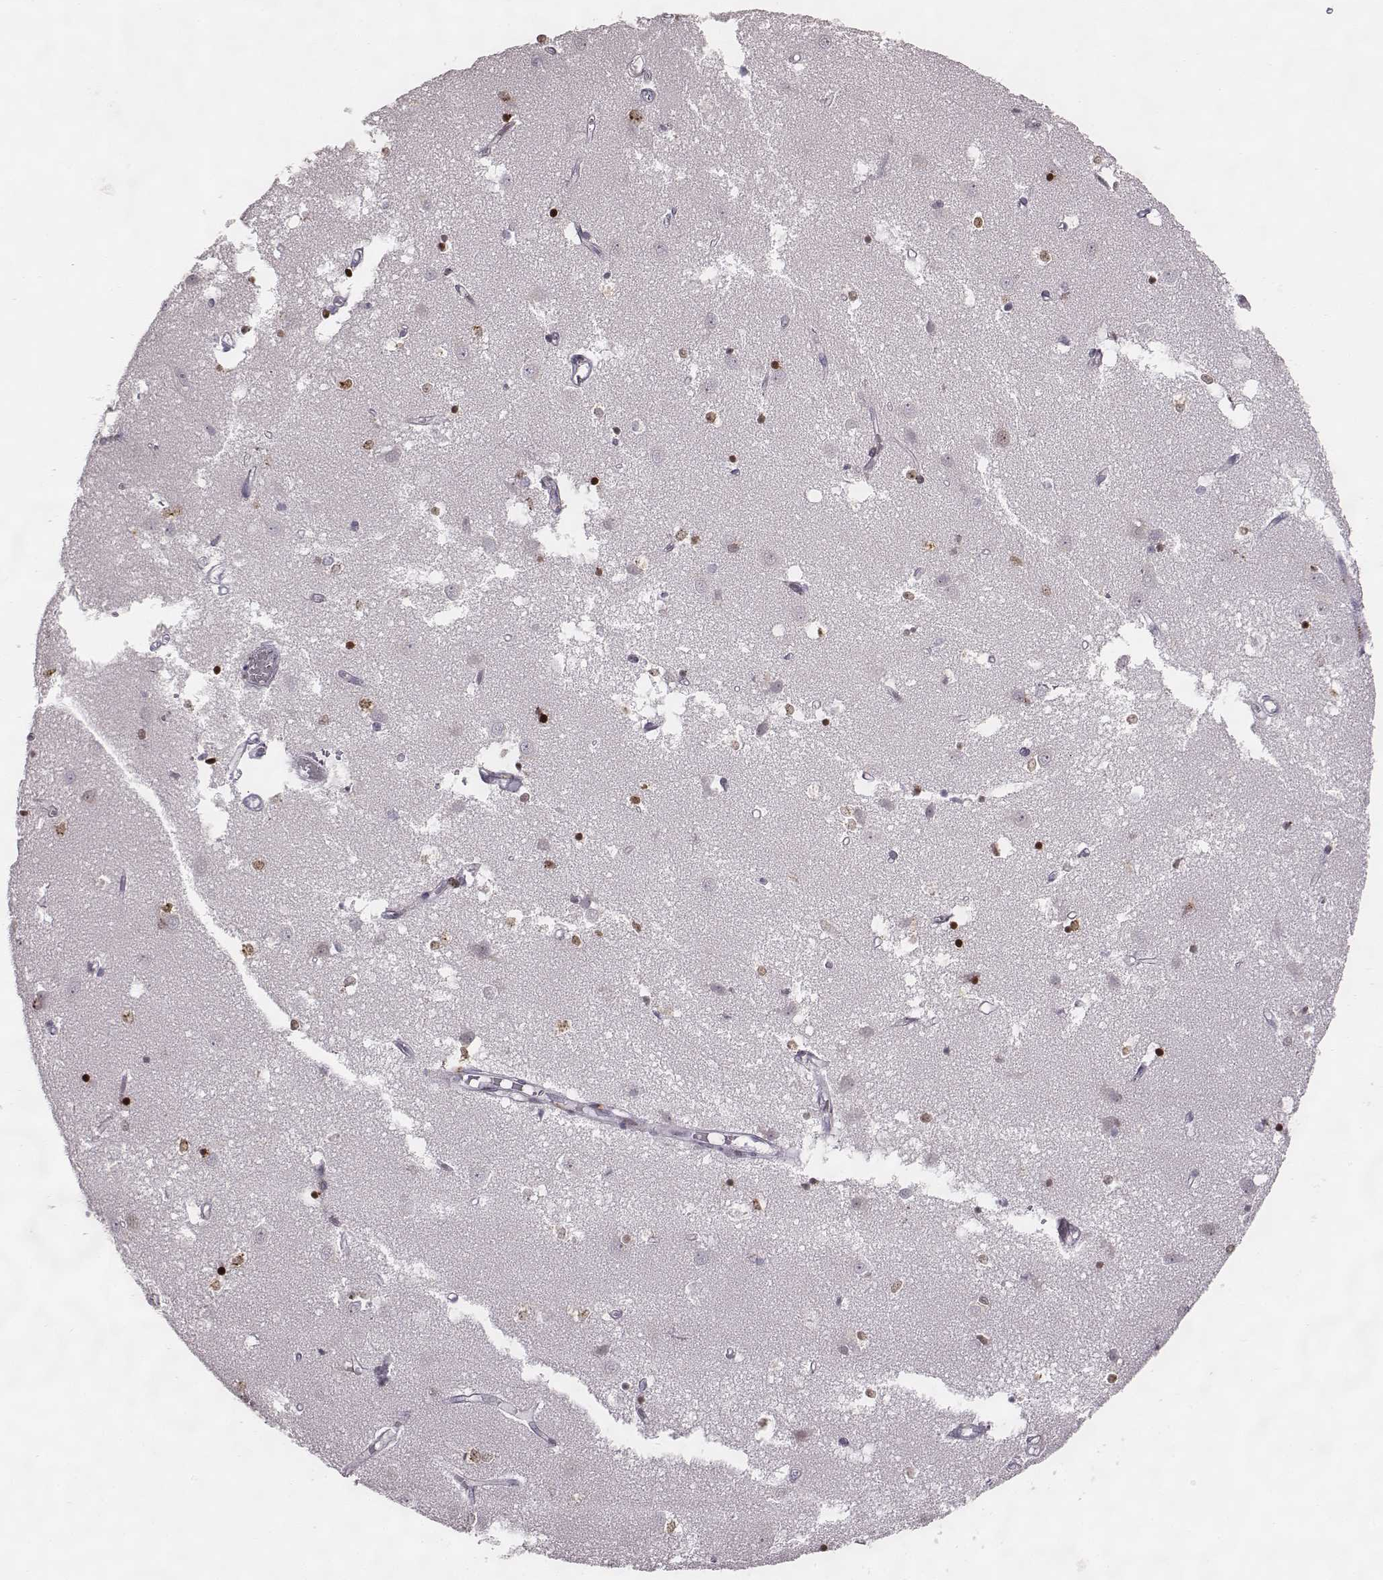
{"staining": {"intensity": "strong", "quantity": "25%-75%", "location": "nuclear"}, "tissue": "caudate", "cell_type": "Glial cells", "image_type": "normal", "snomed": [{"axis": "morphology", "description": "Normal tissue, NOS"}, {"axis": "topography", "description": "Lateral ventricle wall"}], "caption": "A high amount of strong nuclear expression is seen in approximately 25%-75% of glial cells in unremarkable caudate.", "gene": "NDC1", "patient": {"sex": "male", "age": 54}}